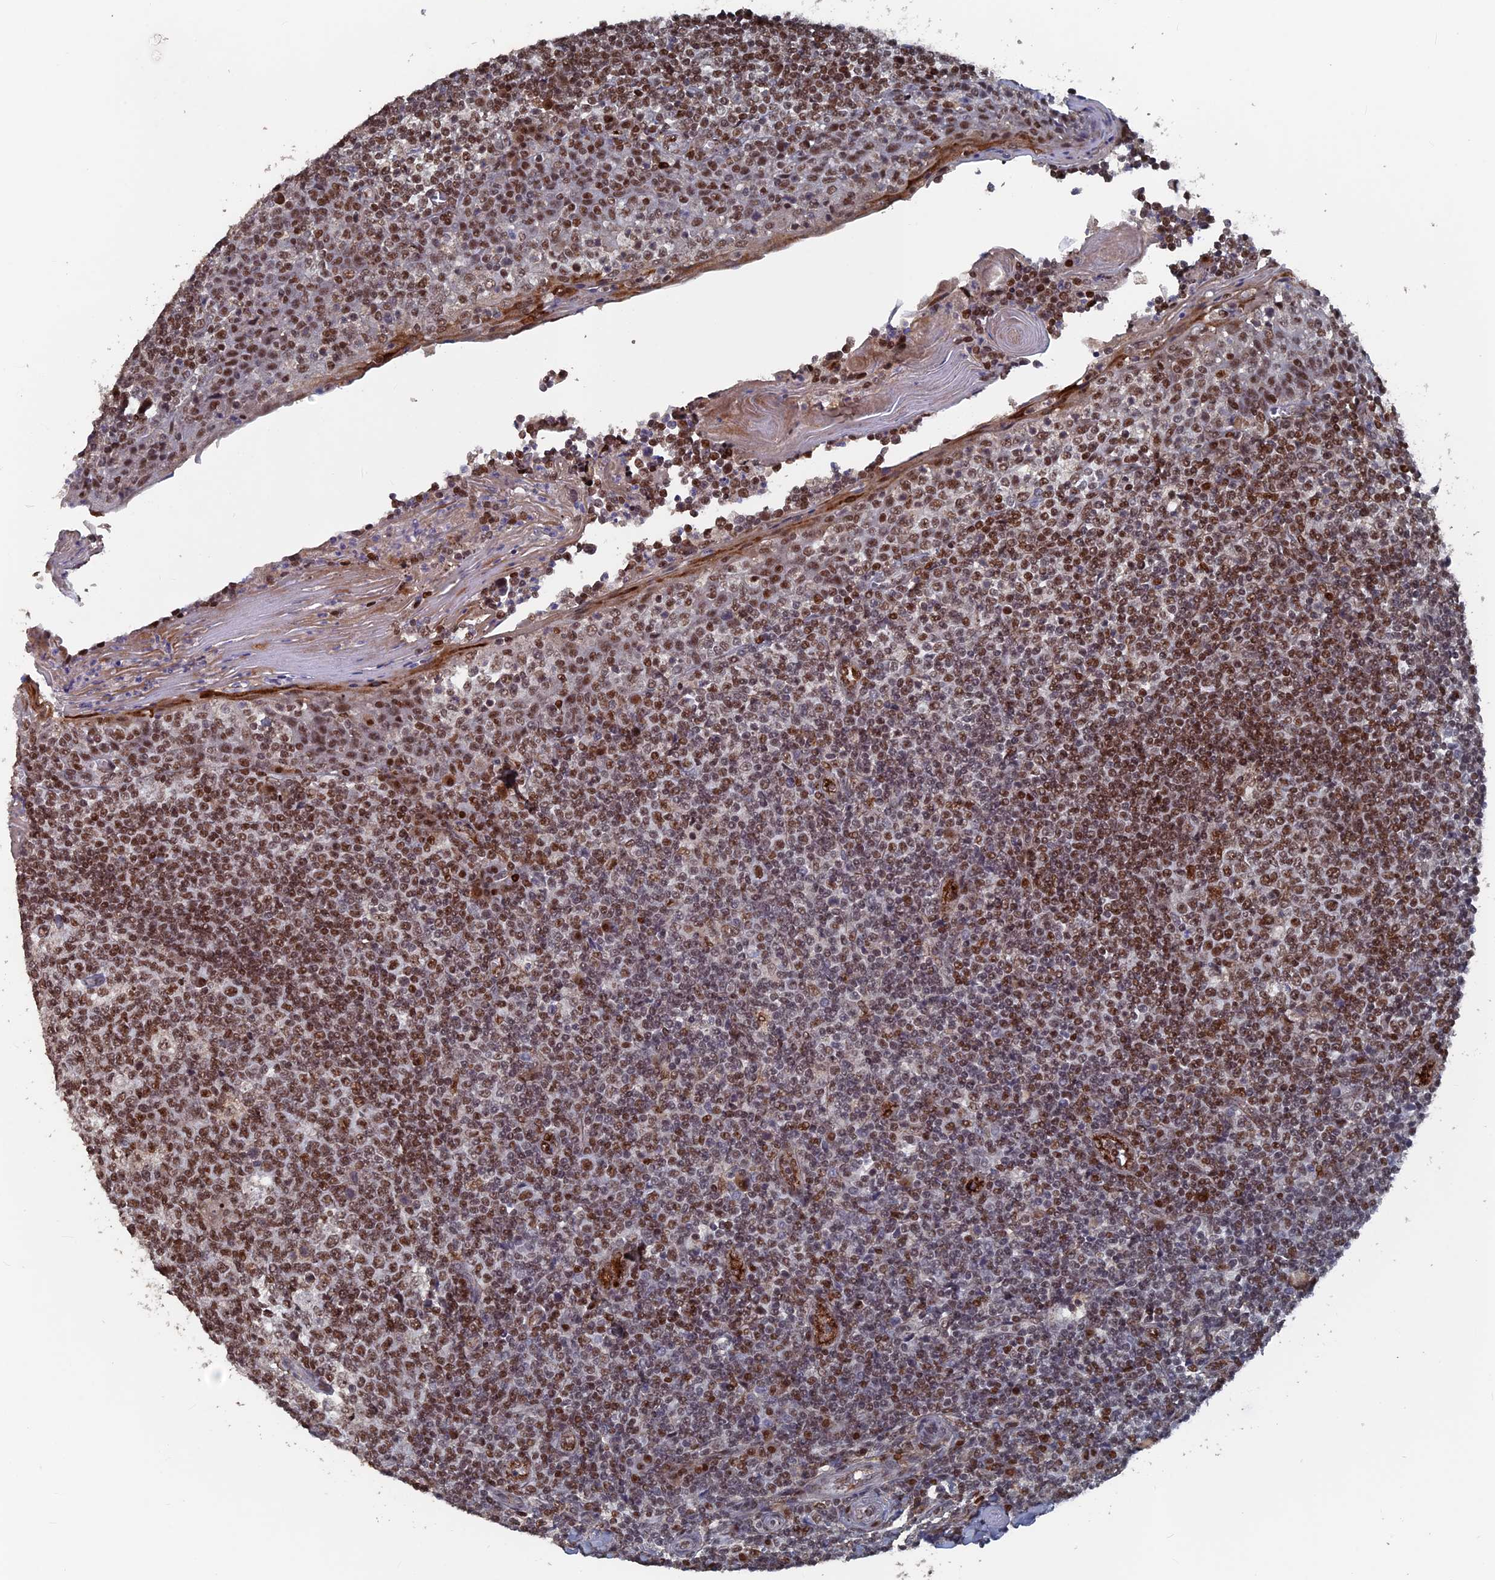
{"staining": {"intensity": "moderate", "quantity": ">75%", "location": "nuclear"}, "tissue": "tonsil", "cell_type": "Germinal center cells", "image_type": "normal", "snomed": [{"axis": "morphology", "description": "Normal tissue, NOS"}, {"axis": "topography", "description": "Tonsil"}], "caption": "Tonsil was stained to show a protein in brown. There is medium levels of moderate nuclear expression in approximately >75% of germinal center cells. Nuclei are stained in blue.", "gene": "SH3D21", "patient": {"sex": "female", "age": 19}}